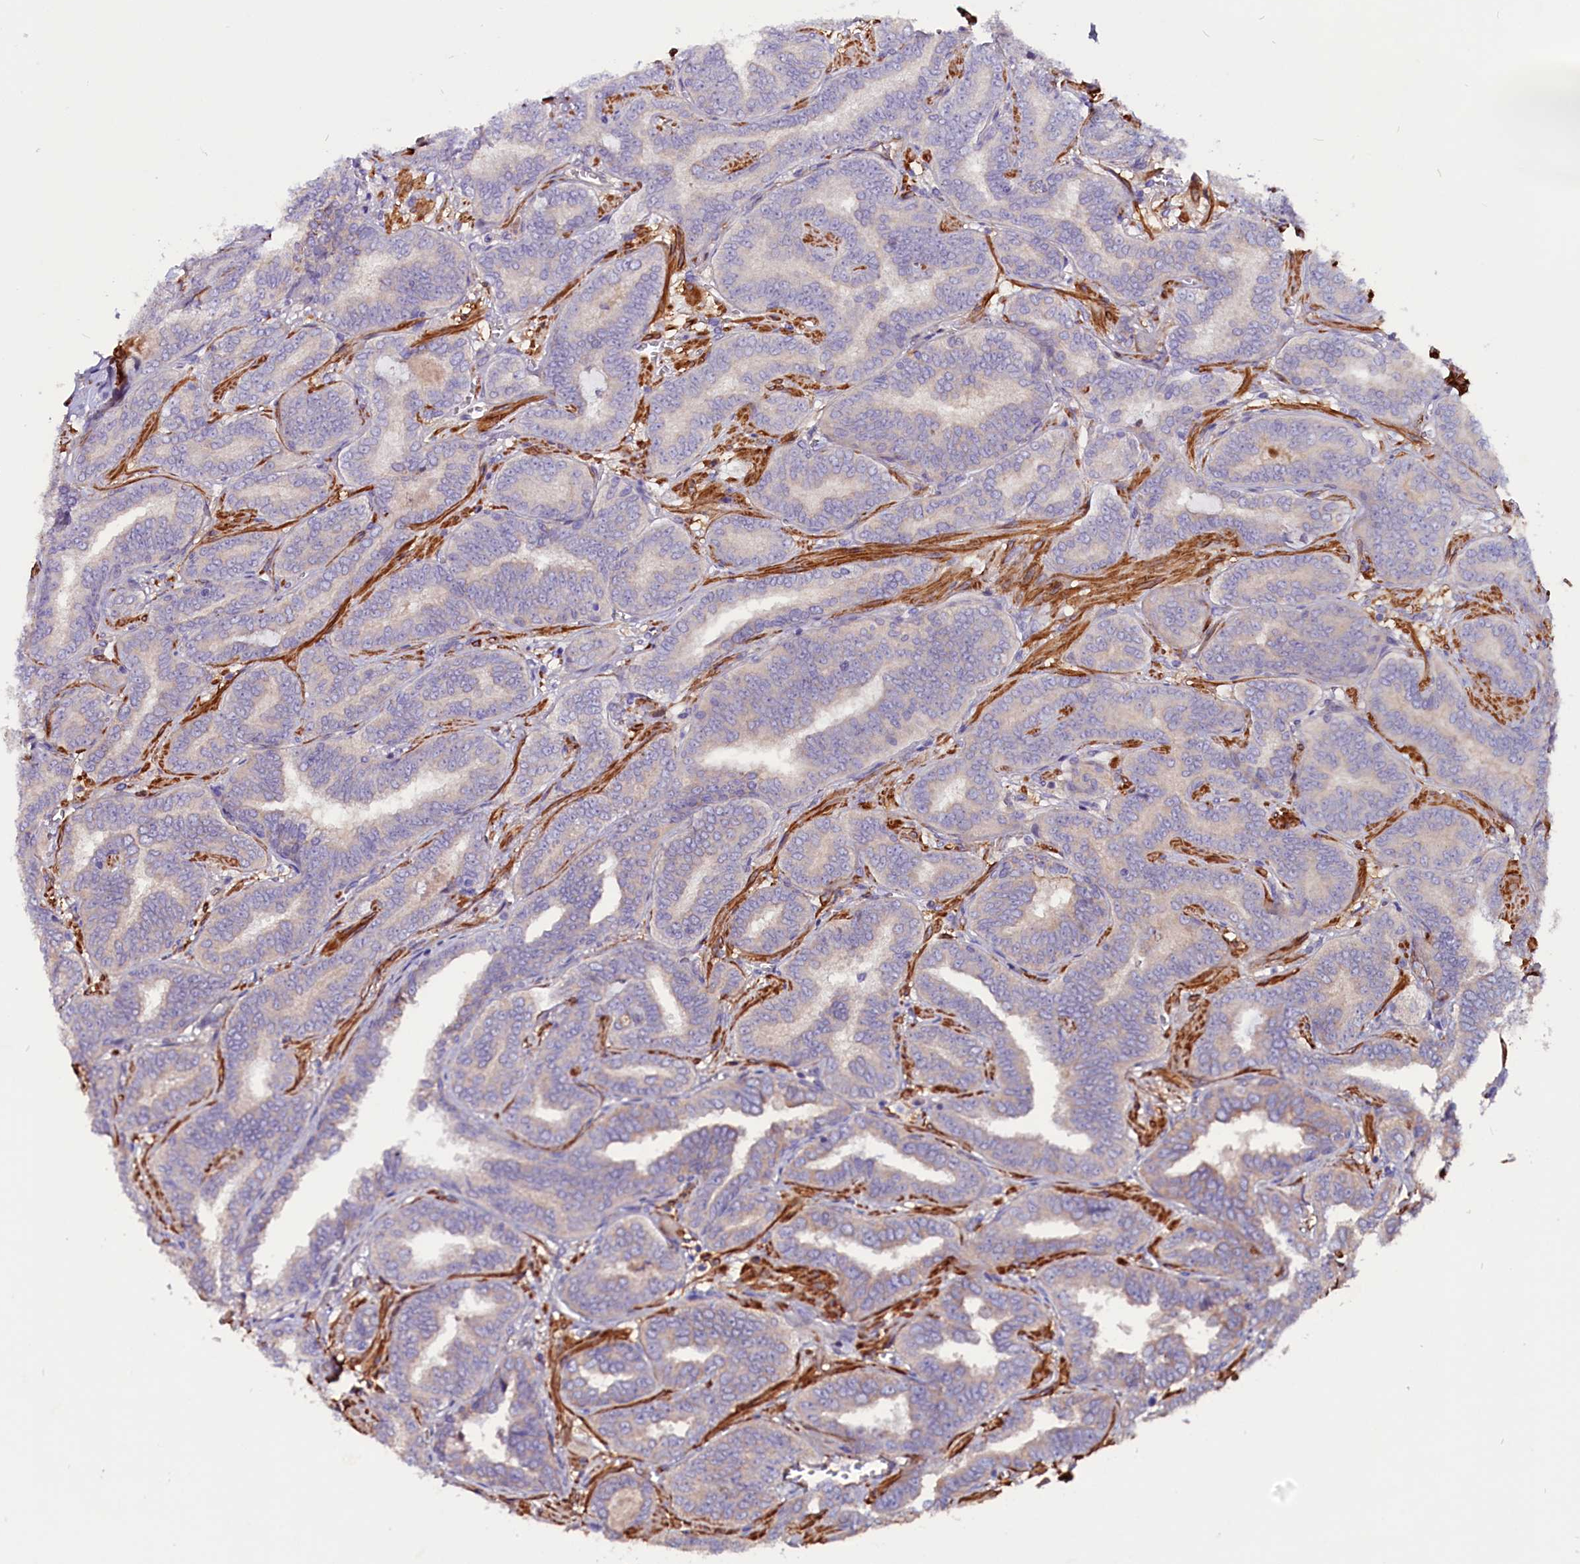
{"staining": {"intensity": "negative", "quantity": "none", "location": "none"}, "tissue": "prostate cancer", "cell_type": "Tumor cells", "image_type": "cancer", "snomed": [{"axis": "morphology", "description": "Adenocarcinoma, High grade"}, {"axis": "topography", "description": "Prostate"}], "caption": "Tumor cells show no significant expression in high-grade adenocarcinoma (prostate).", "gene": "ZNF749", "patient": {"sex": "male", "age": 67}}